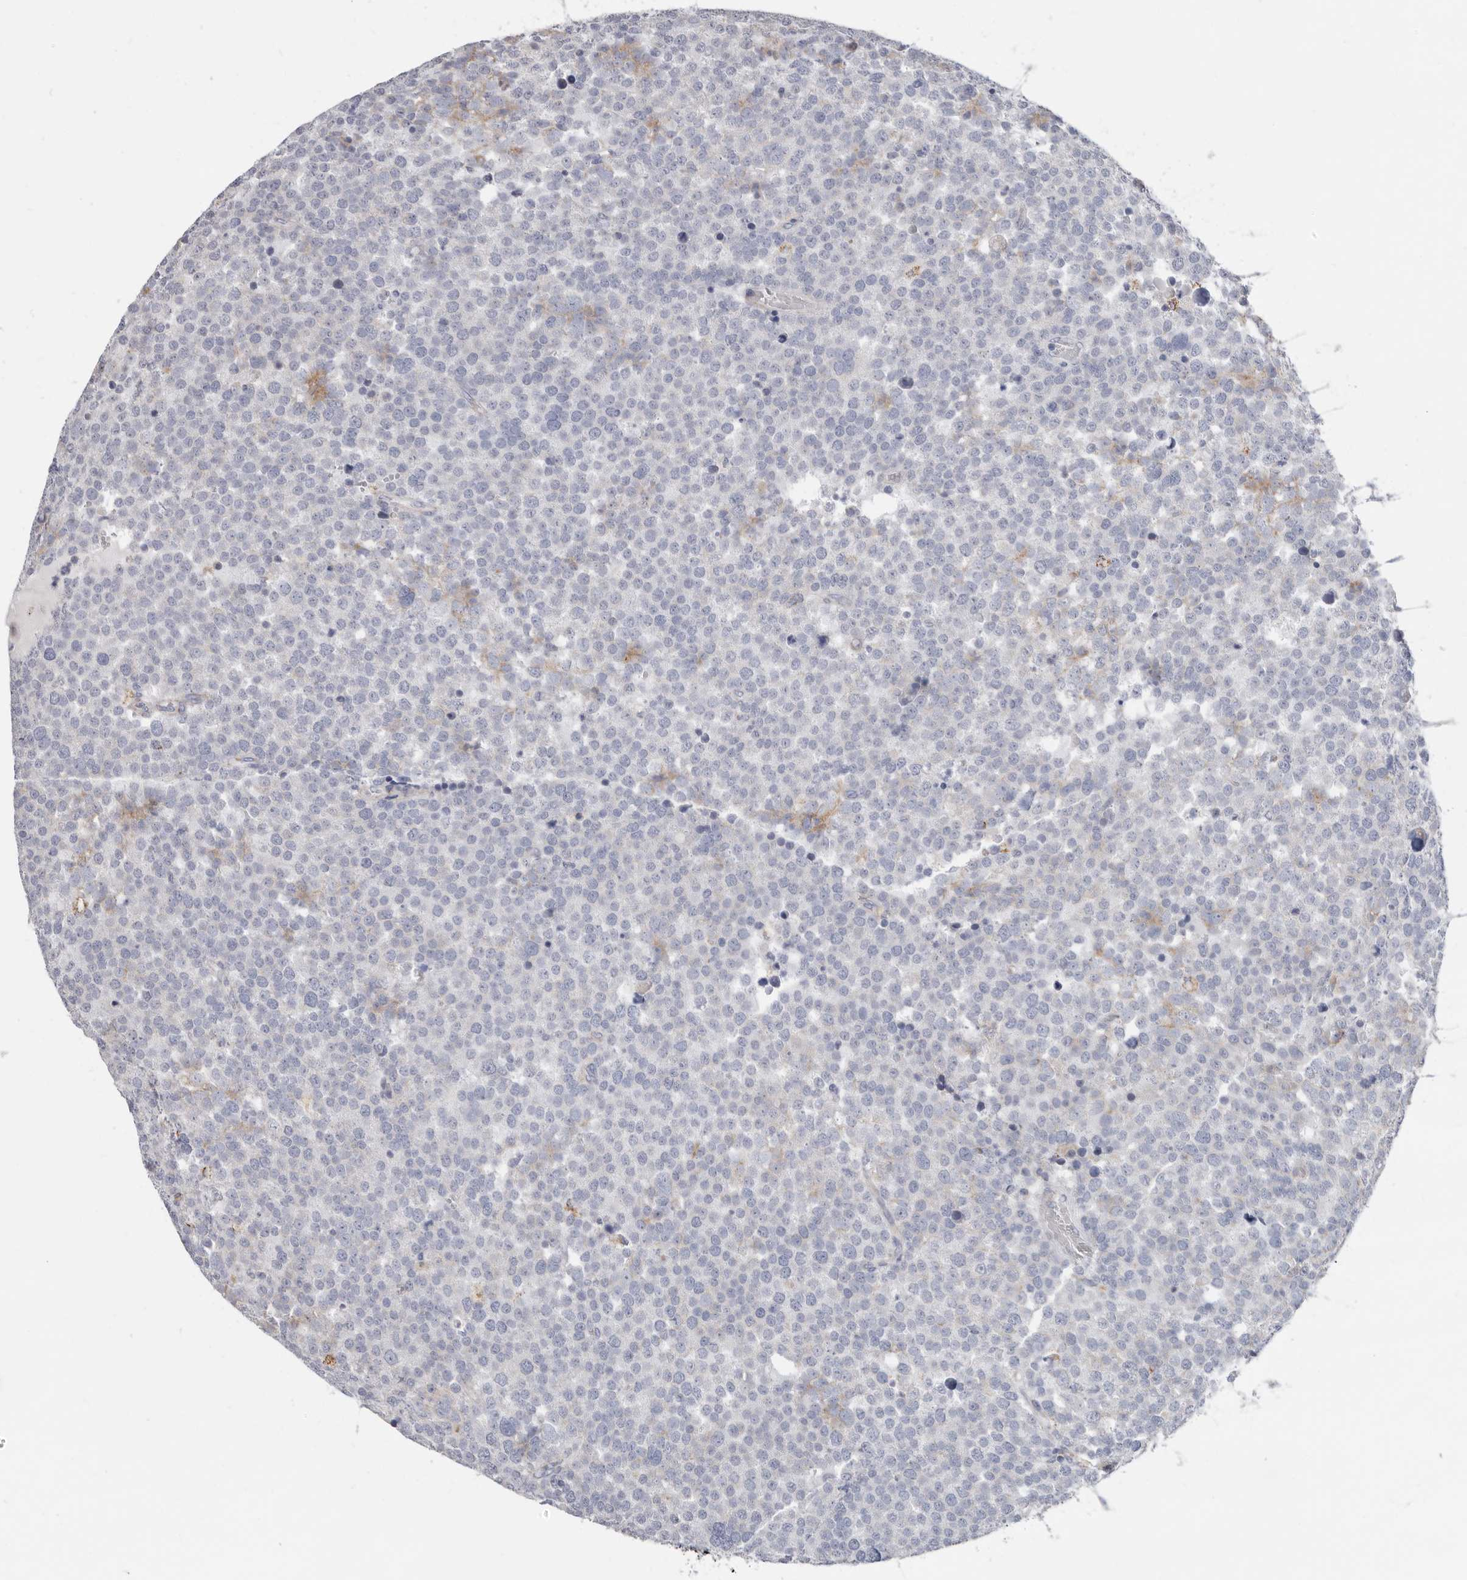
{"staining": {"intensity": "moderate", "quantity": "<25%", "location": "cytoplasmic/membranous"}, "tissue": "testis cancer", "cell_type": "Tumor cells", "image_type": "cancer", "snomed": [{"axis": "morphology", "description": "Seminoma, NOS"}, {"axis": "topography", "description": "Testis"}], "caption": "Tumor cells demonstrate low levels of moderate cytoplasmic/membranous positivity in about <25% of cells in testis seminoma. The protein of interest is shown in brown color, while the nuclei are stained blue.", "gene": "RSPO2", "patient": {"sex": "male", "age": 71}}